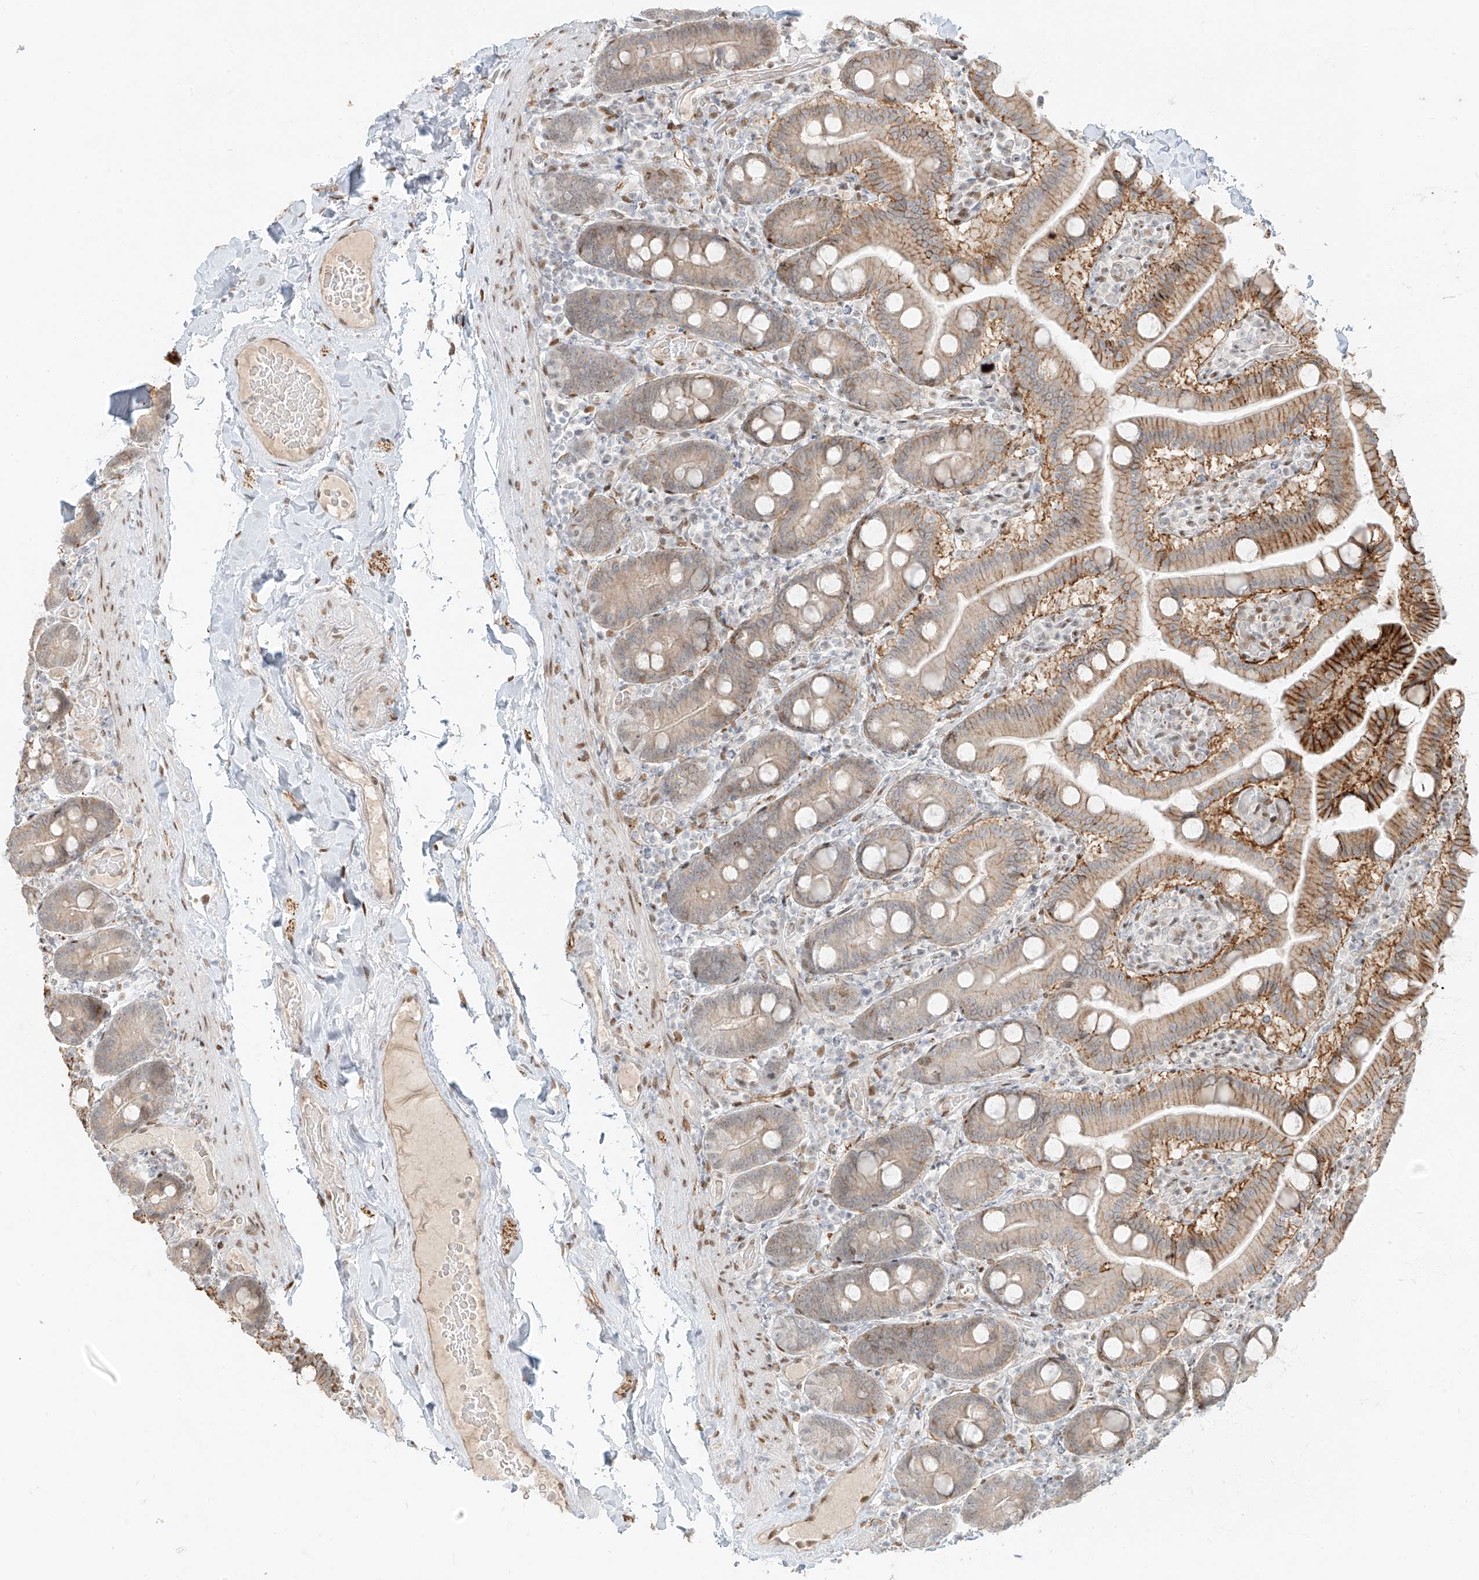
{"staining": {"intensity": "strong", "quantity": "25%-75%", "location": "cytoplasmic/membranous"}, "tissue": "duodenum", "cell_type": "Glandular cells", "image_type": "normal", "snomed": [{"axis": "morphology", "description": "Normal tissue, NOS"}, {"axis": "topography", "description": "Duodenum"}], "caption": "Immunohistochemistry (IHC) micrograph of normal human duodenum stained for a protein (brown), which exhibits high levels of strong cytoplasmic/membranous staining in approximately 25%-75% of glandular cells.", "gene": "ZNF774", "patient": {"sex": "male", "age": 55}}